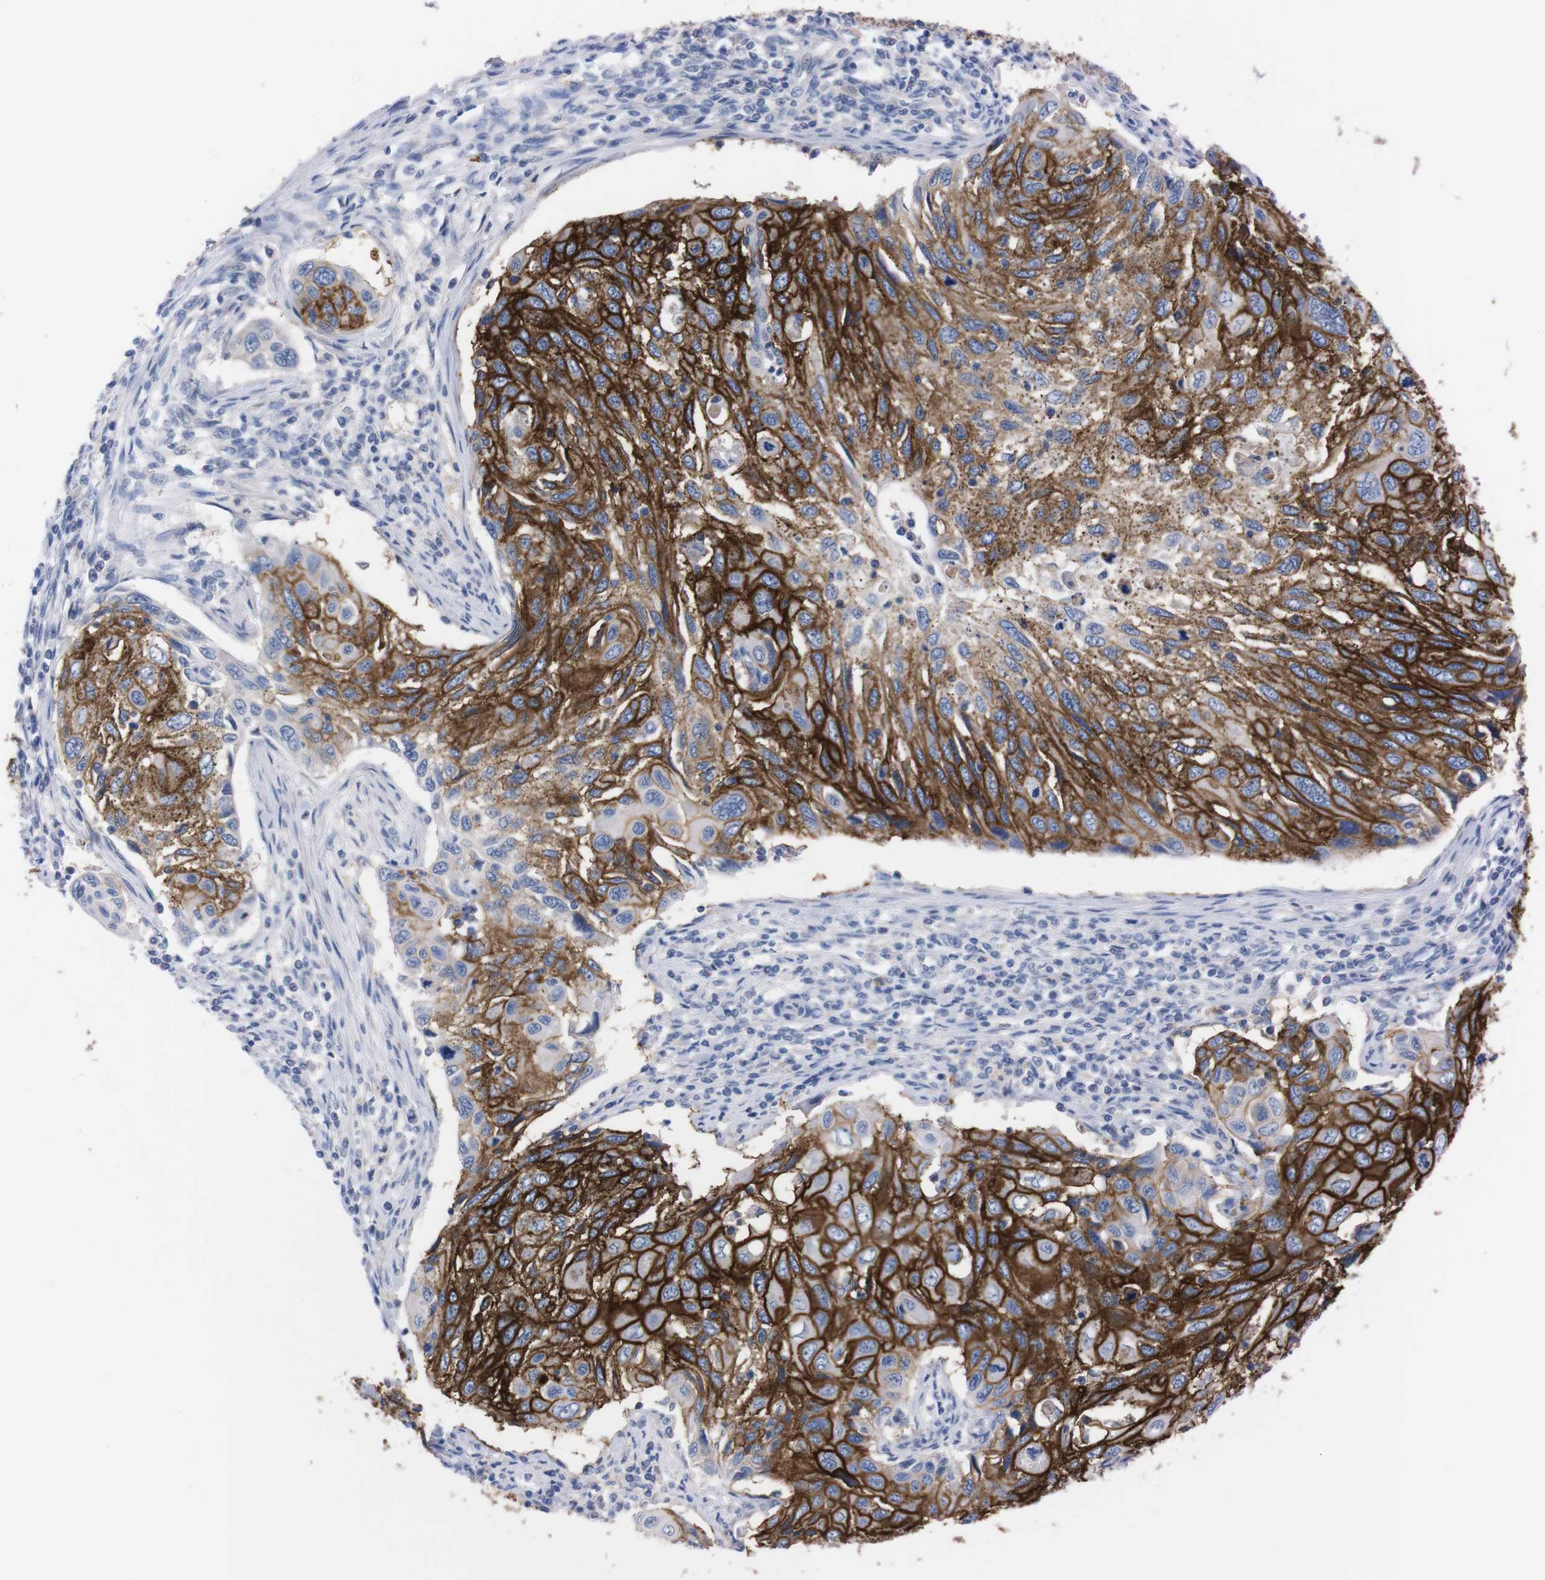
{"staining": {"intensity": "strong", "quantity": ">75%", "location": "cytoplasmic/membranous"}, "tissue": "cervical cancer", "cell_type": "Tumor cells", "image_type": "cancer", "snomed": [{"axis": "morphology", "description": "Squamous cell carcinoma, NOS"}, {"axis": "topography", "description": "Cervix"}], "caption": "Cervical cancer stained for a protein demonstrates strong cytoplasmic/membranous positivity in tumor cells.", "gene": "TMEM243", "patient": {"sex": "female", "age": 70}}